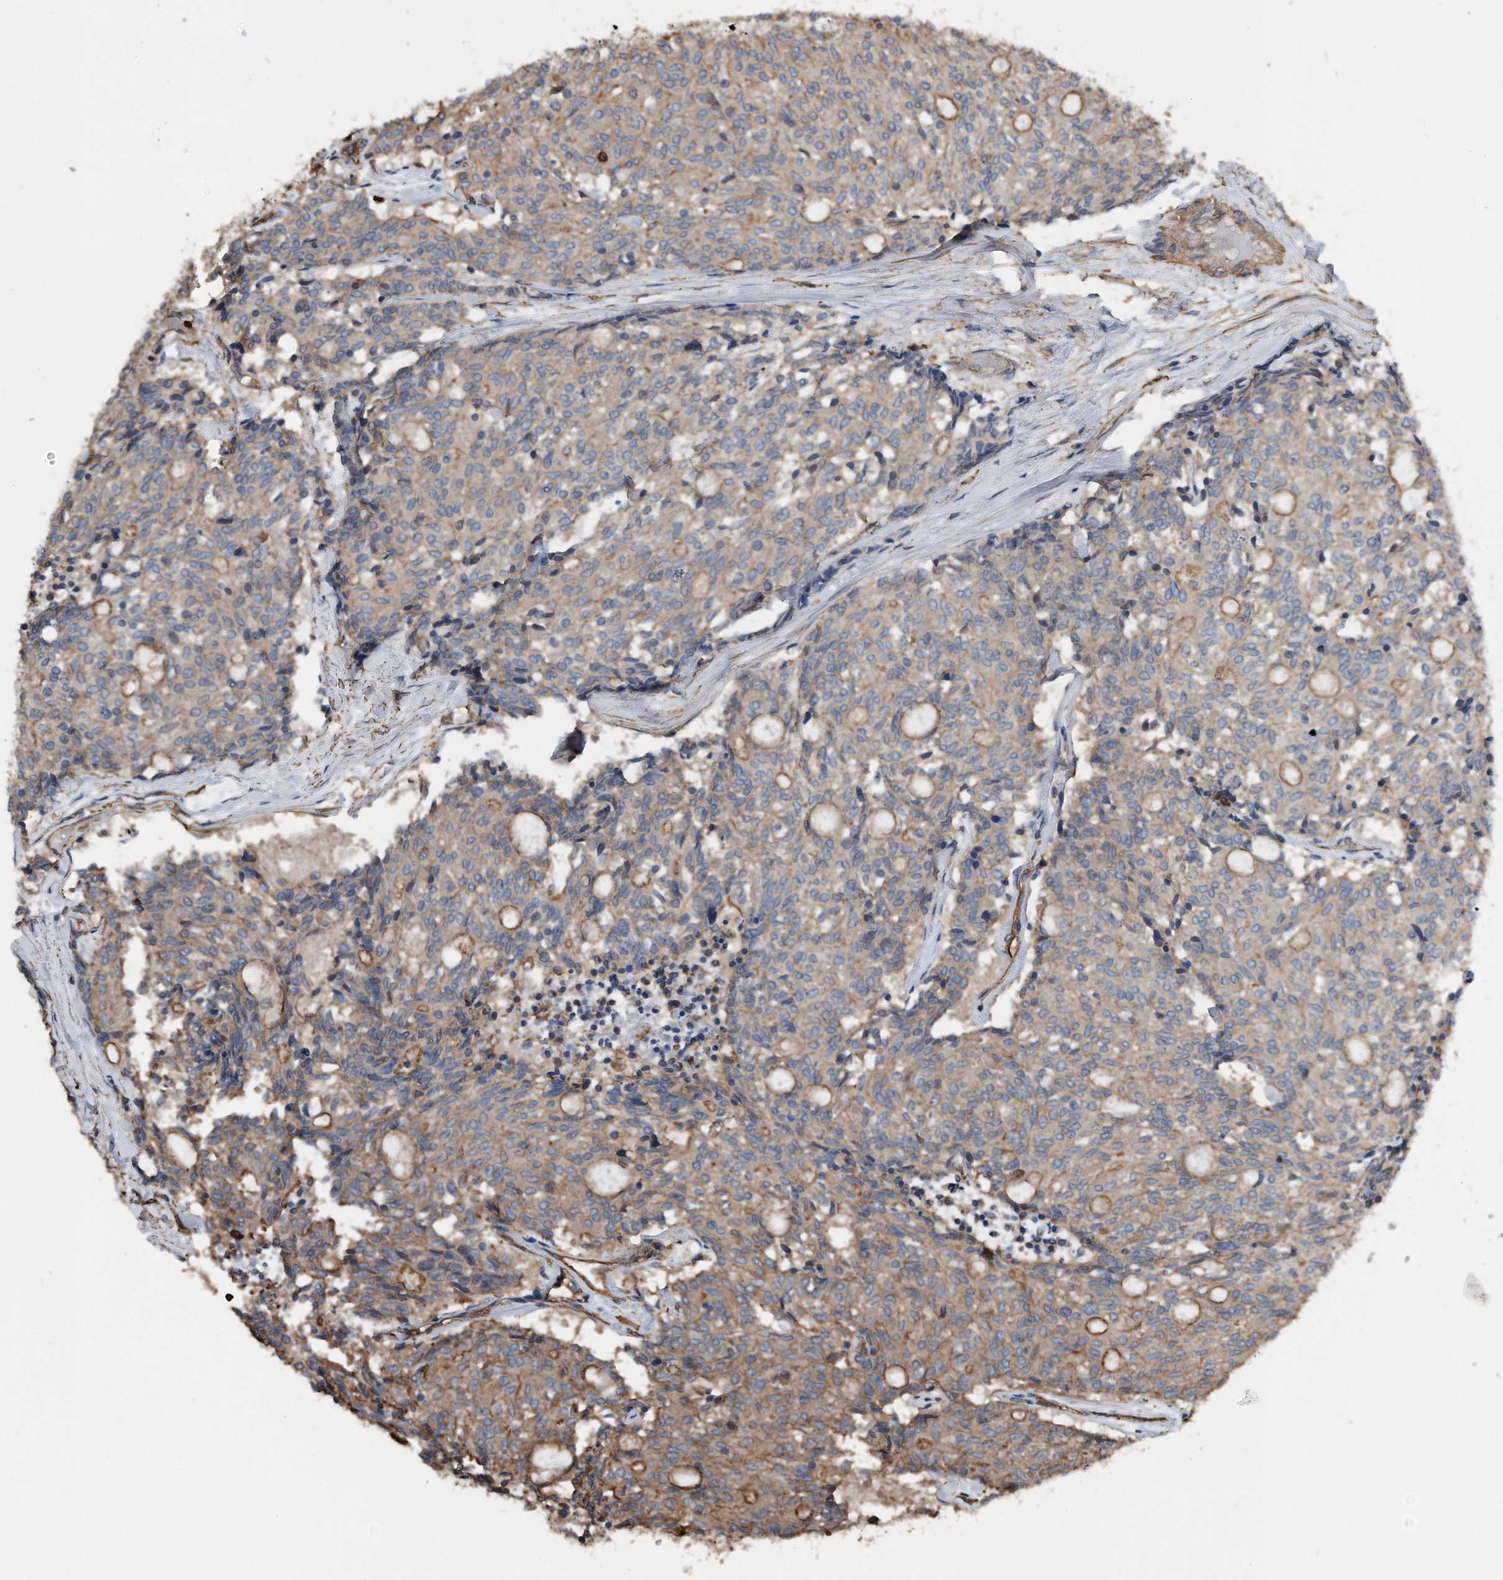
{"staining": {"intensity": "moderate", "quantity": "25%-75%", "location": "cytoplasmic/membranous"}, "tissue": "carcinoid", "cell_type": "Tumor cells", "image_type": "cancer", "snomed": [{"axis": "morphology", "description": "Carcinoid, malignant, NOS"}, {"axis": "topography", "description": "Pancreas"}], "caption": "Tumor cells display moderate cytoplasmic/membranous positivity in approximately 25%-75% of cells in carcinoid.", "gene": "RSPO3", "patient": {"sex": "female", "age": 54}}